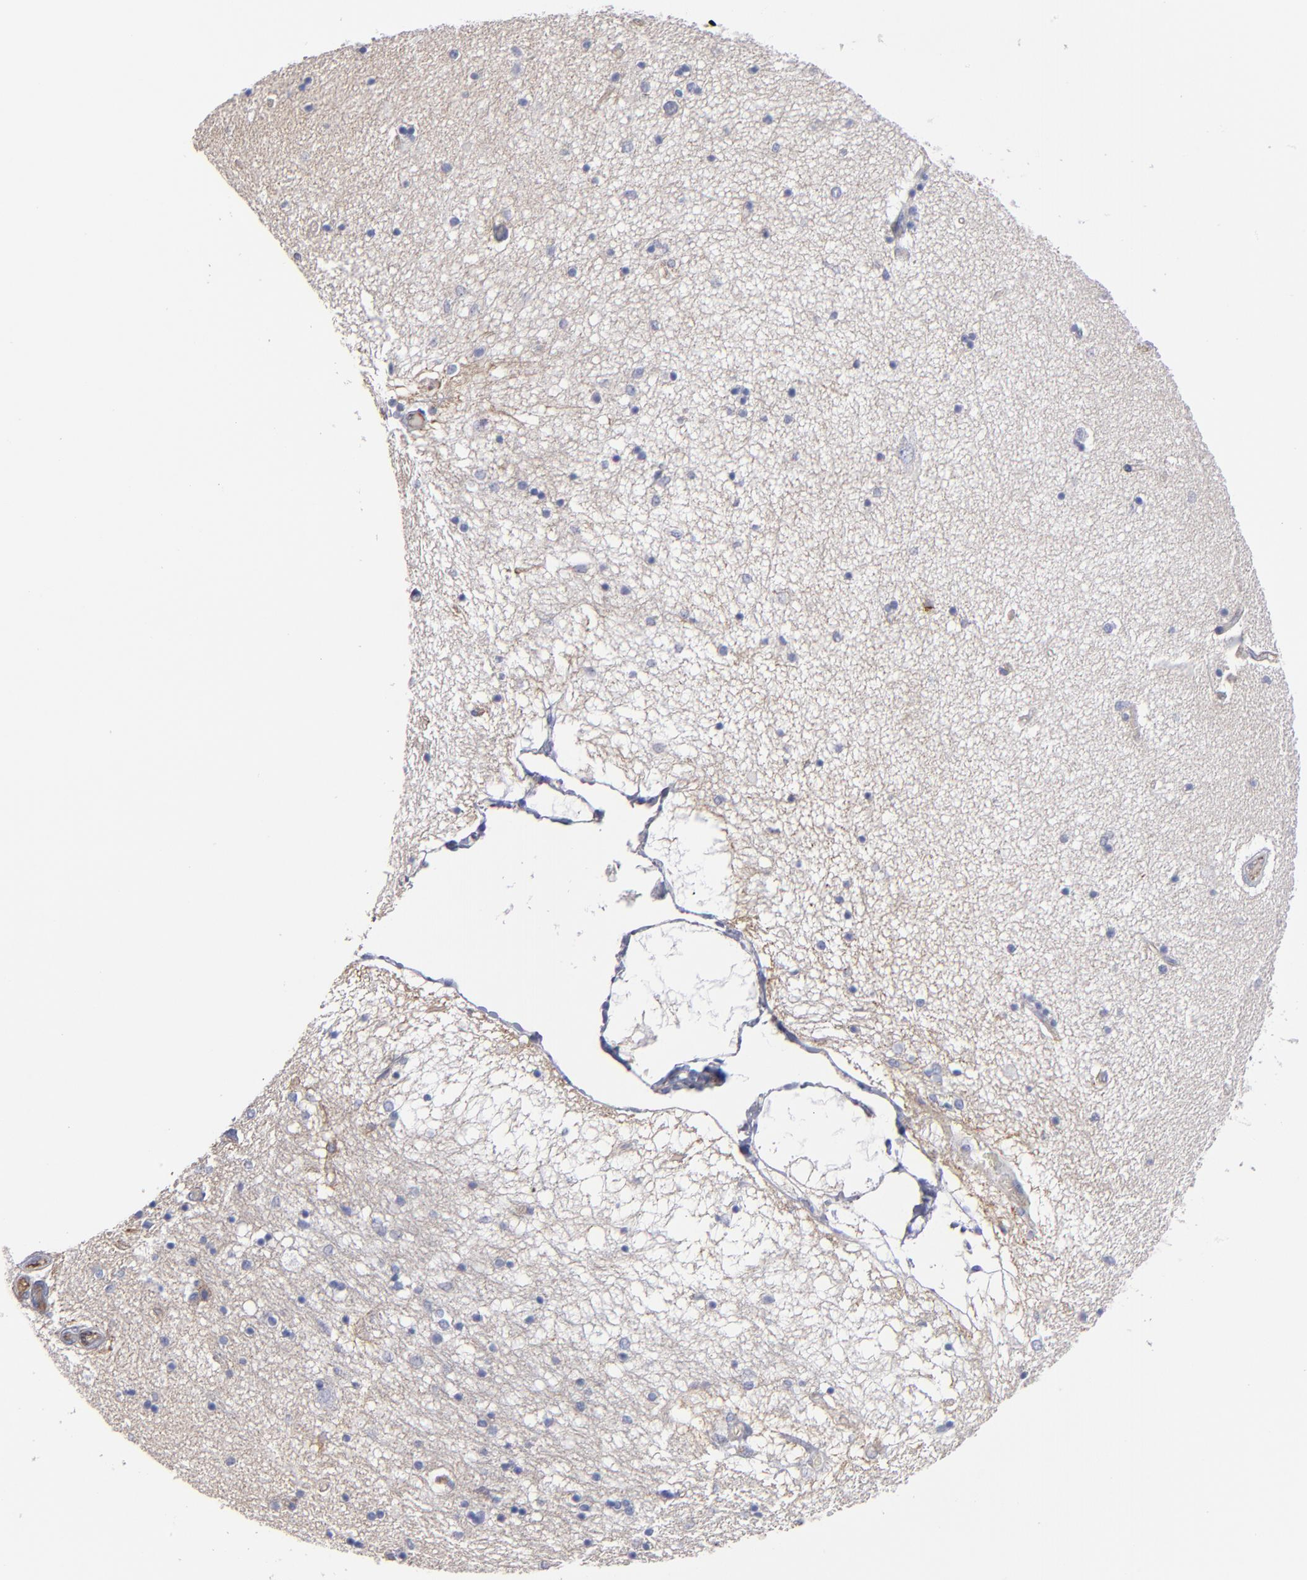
{"staining": {"intensity": "negative", "quantity": "none", "location": "none"}, "tissue": "hippocampus", "cell_type": "Glial cells", "image_type": "normal", "snomed": [{"axis": "morphology", "description": "Normal tissue, NOS"}, {"axis": "topography", "description": "Hippocampus"}], "caption": "Glial cells show no significant protein positivity in normal hippocampus. (DAB (3,3'-diaminobenzidine) IHC, high magnification).", "gene": "TM4SF1", "patient": {"sex": "female", "age": 54}}